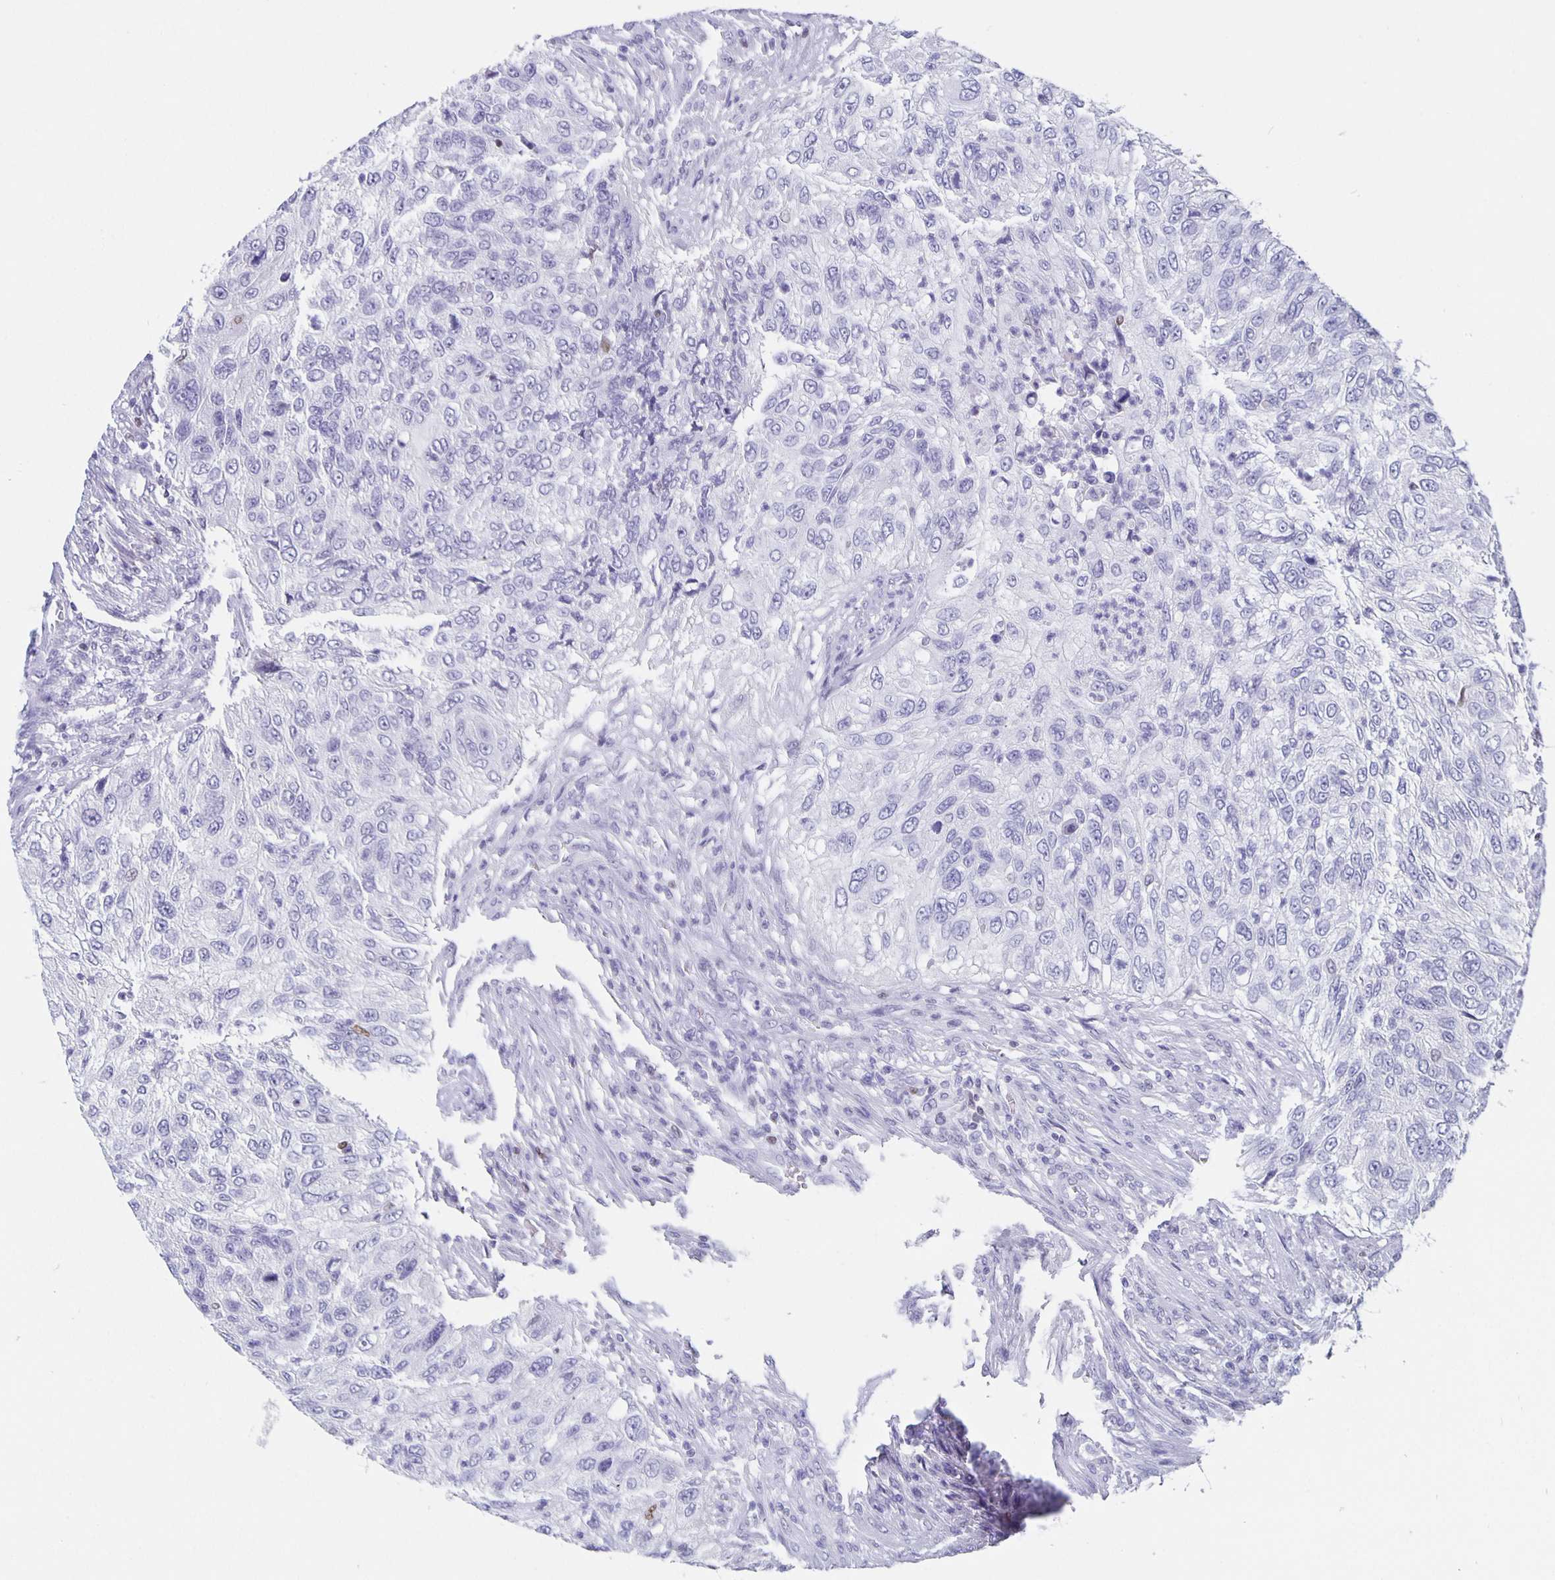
{"staining": {"intensity": "negative", "quantity": "none", "location": "none"}, "tissue": "urothelial cancer", "cell_type": "Tumor cells", "image_type": "cancer", "snomed": [{"axis": "morphology", "description": "Urothelial carcinoma, High grade"}, {"axis": "topography", "description": "Urinary bladder"}], "caption": "Urothelial cancer was stained to show a protein in brown. There is no significant positivity in tumor cells. The staining is performed using DAB (3,3'-diaminobenzidine) brown chromogen with nuclei counter-stained in using hematoxylin.", "gene": "SATB2", "patient": {"sex": "female", "age": 60}}